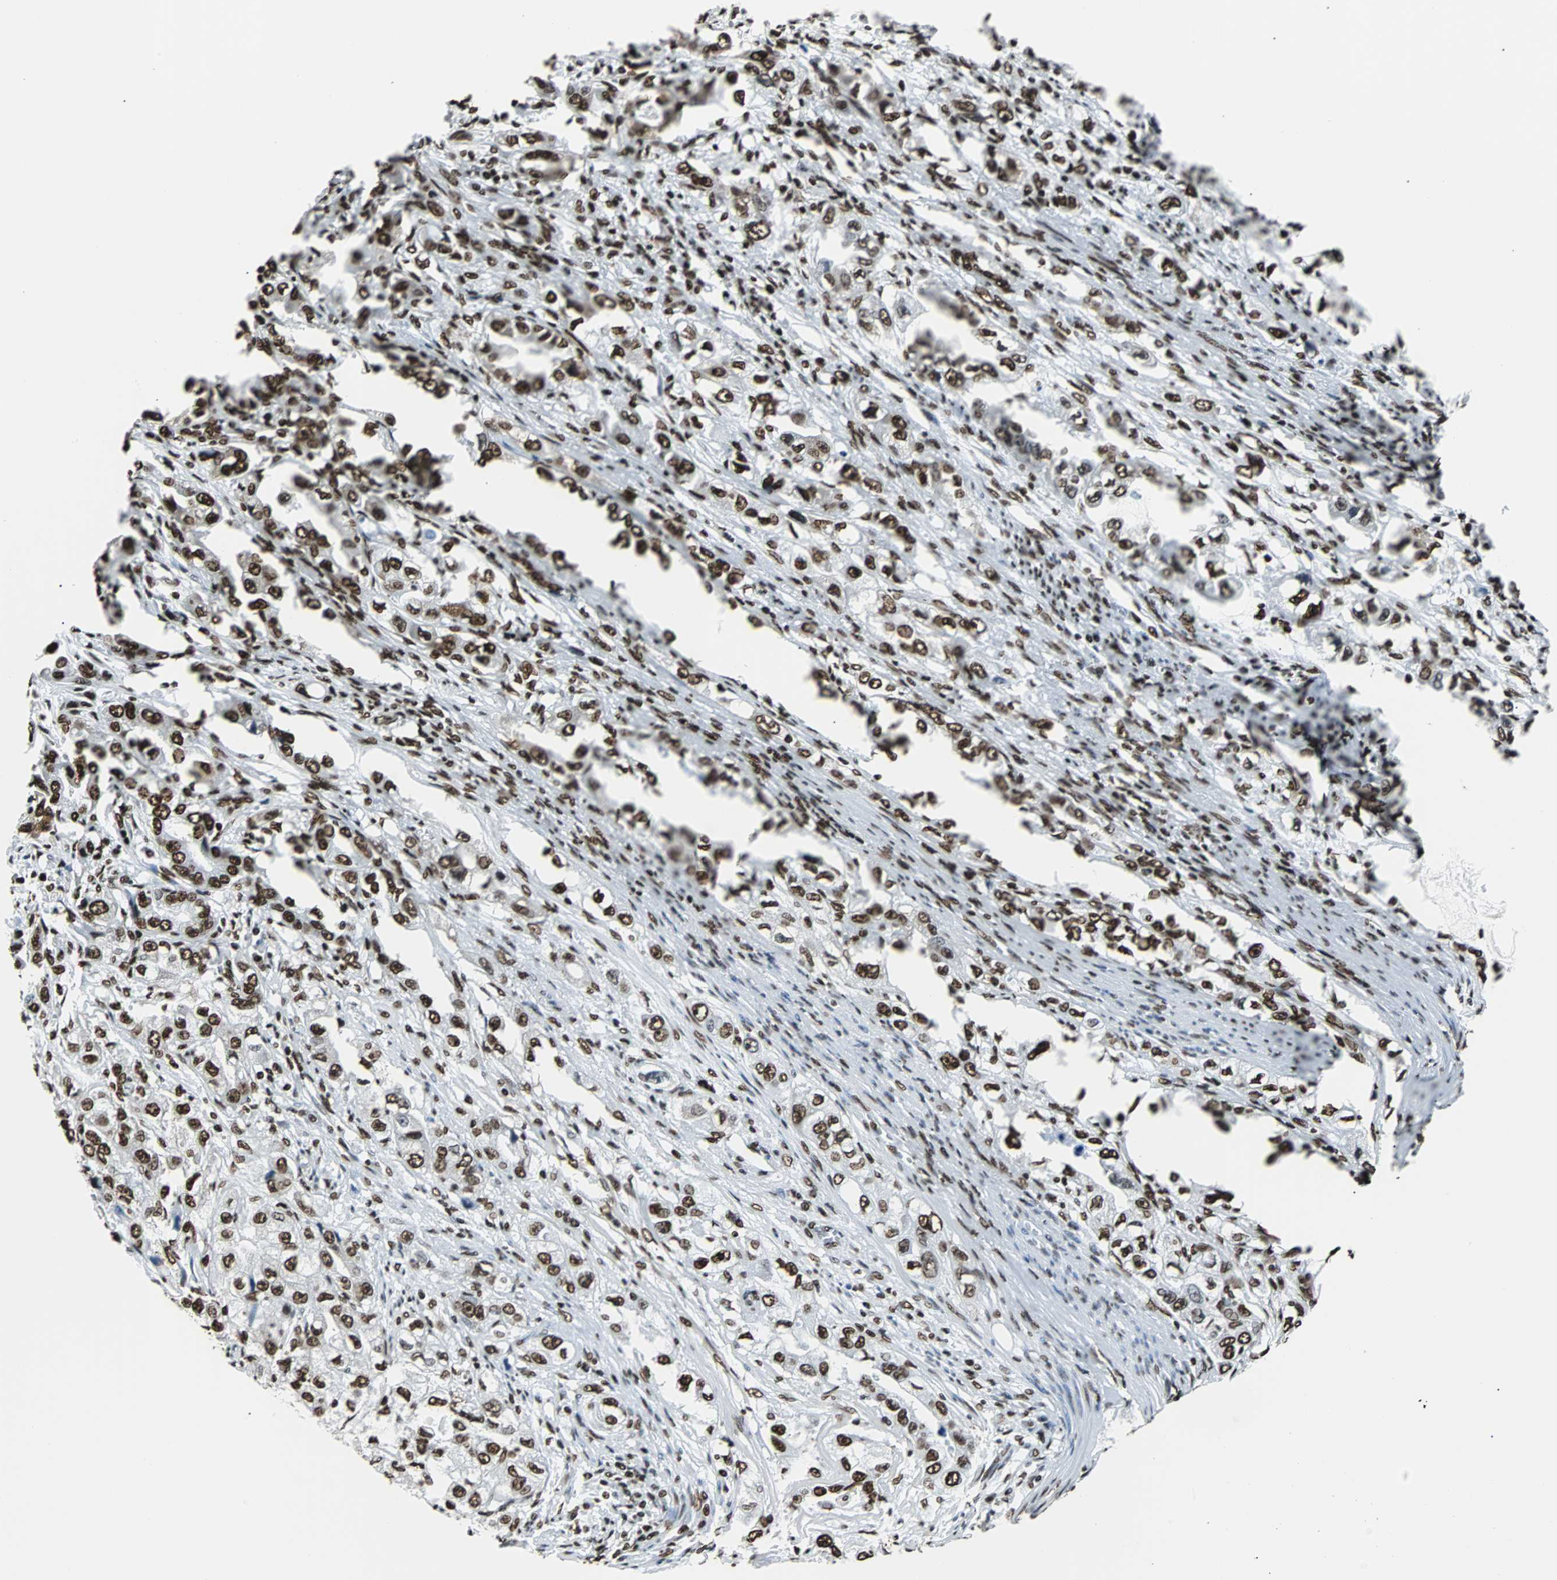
{"staining": {"intensity": "strong", "quantity": ">75%", "location": "nuclear"}, "tissue": "stomach cancer", "cell_type": "Tumor cells", "image_type": "cancer", "snomed": [{"axis": "morphology", "description": "Adenocarcinoma, NOS"}, {"axis": "topography", "description": "Stomach, lower"}], "caption": "Immunohistochemical staining of human stomach cancer demonstrates high levels of strong nuclear protein staining in about >75% of tumor cells.", "gene": "FUBP1", "patient": {"sex": "female", "age": 93}}